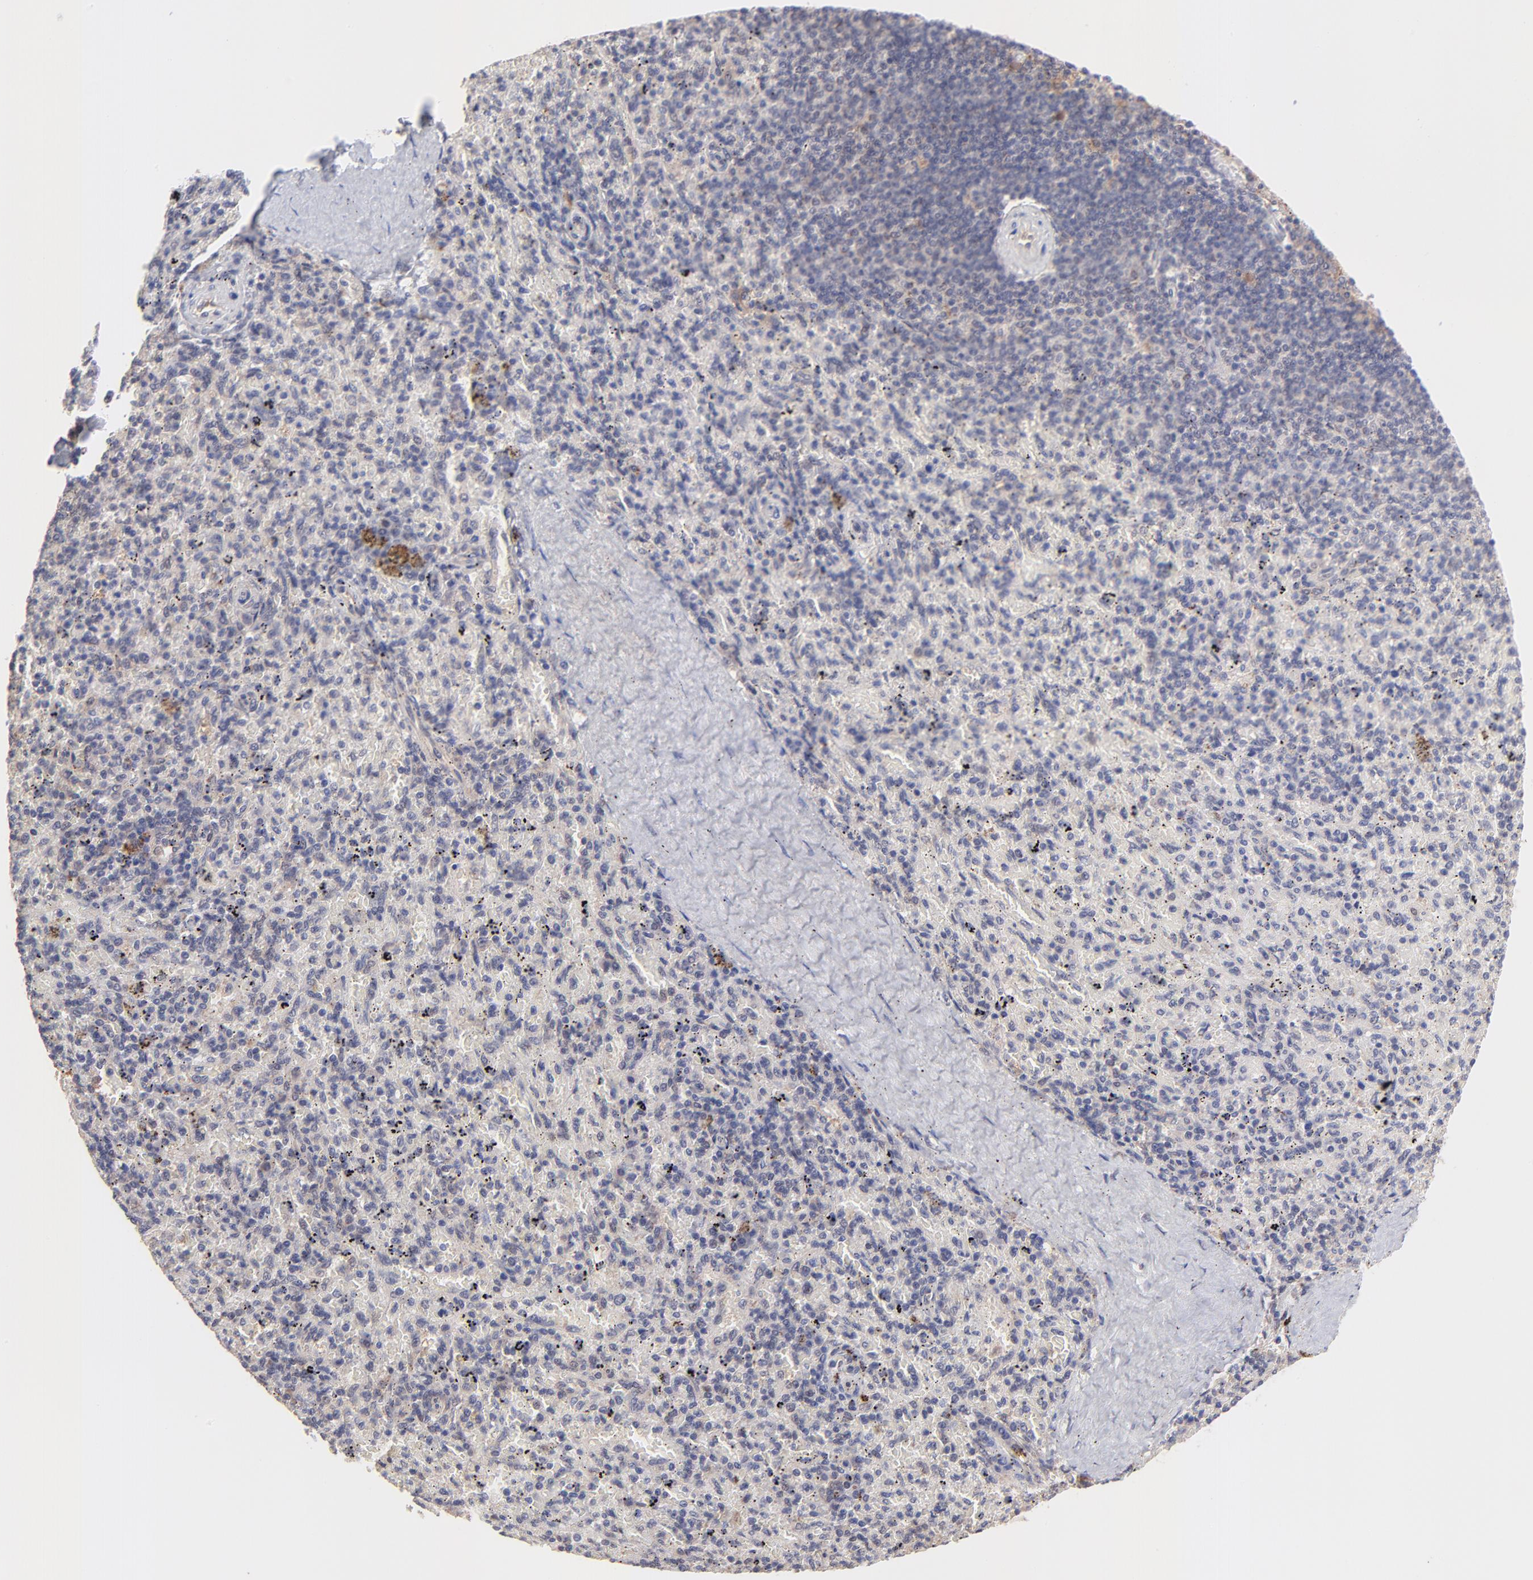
{"staining": {"intensity": "negative", "quantity": "none", "location": "none"}, "tissue": "spleen", "cell_type": "Cells in red pulp", "image_type": "normal", "snomed": [{"axis": "morphology", "description": "Normal tissue, NOS"}, {"axis": "topography", "description": "Spleen"}], "caption": "Immunohistochemistry of unremarkable human spleen exhibits no positivity in cells in red pulp.", "gene": "ZNF747", "patient": {"sex": "female", "age": 43}}